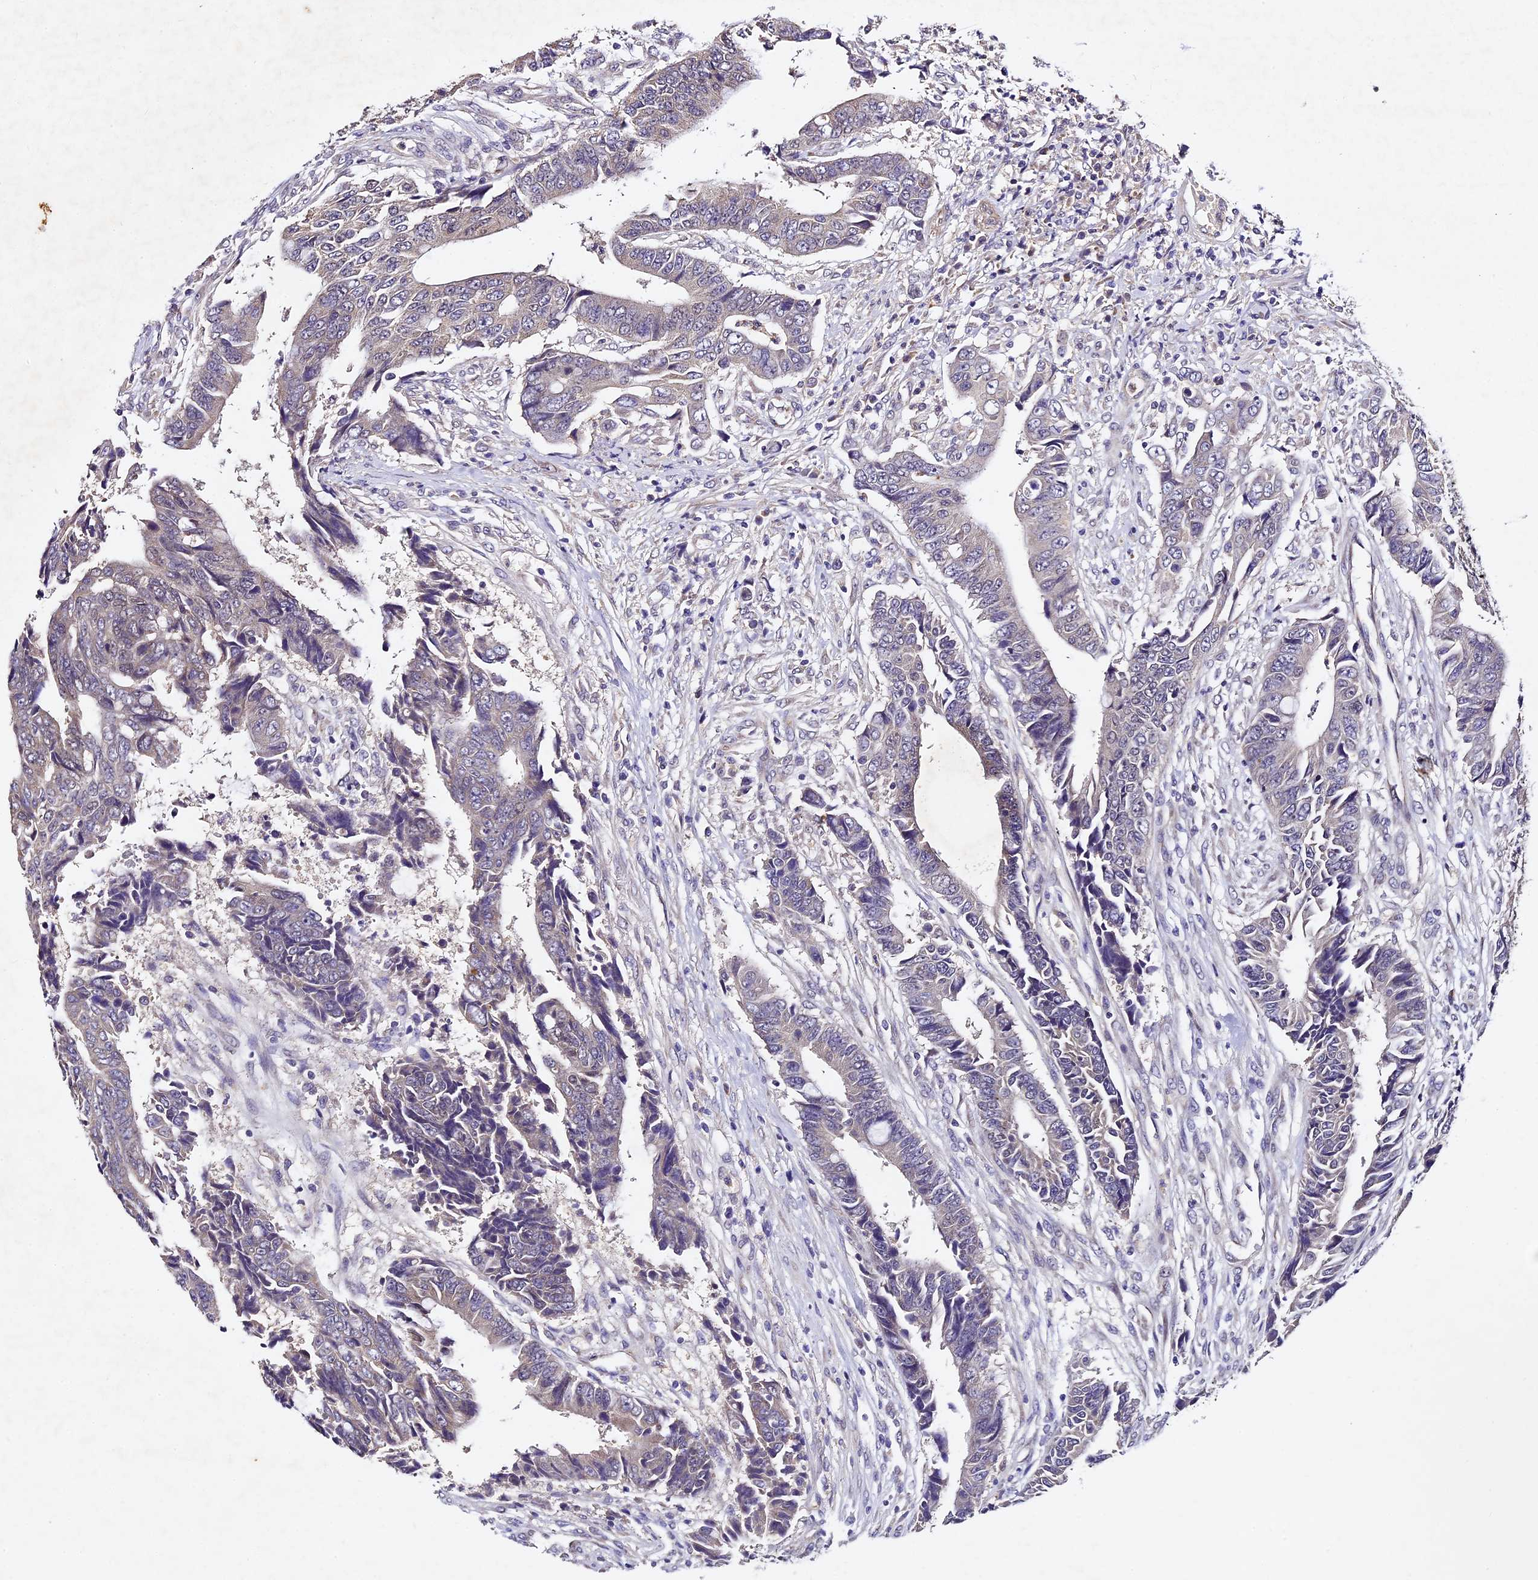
{"staining": {"intensity": "negative", "quantity": "none", "location": "none"}, "tissue": "colorectal cancer", "cell_type": "Tumor cells", "image_type": "cancer", "snomed": [{"axis": "morphology", "description": "Adenocarcinoma, NOS"}, {"axis": "topography", "description": "Rectum"}], "caption": "A micrograph of colorectal adenocarcinoma stained for a protein displays no brown staining in tumor cells.", "gene": "TMEM39B", "patient": {"sex": "male", "age": 84}}